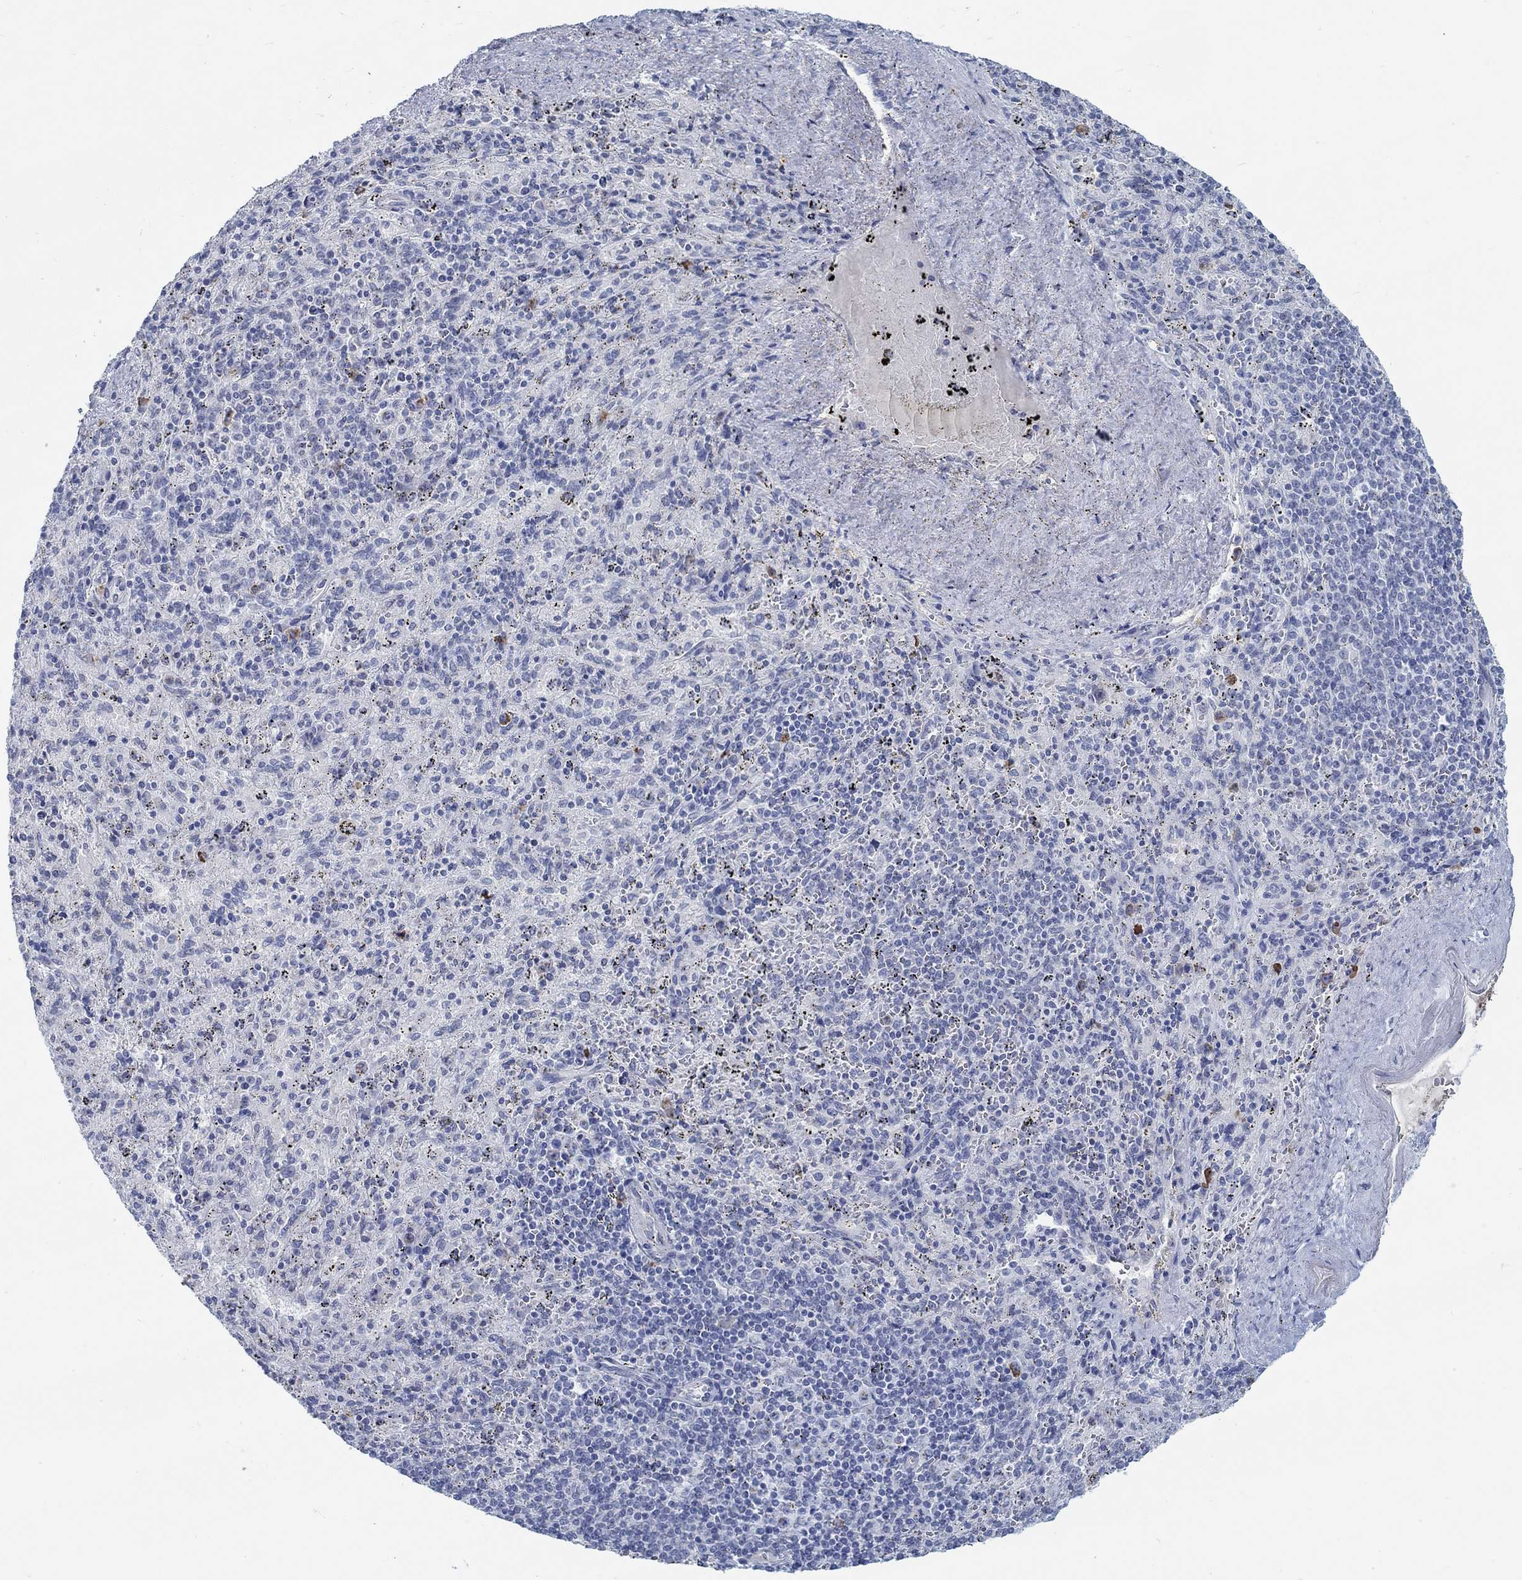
{"staining": {"intensity": "weak", "quantity": "<25%", "location": "cytoplasmic/membranous"}, "tissue": "spleen", "cell_type": "Cells in red pulp", "image_type": "normal", "snomed": [{"axis": "morphology", "description": "Normal tissue, NOS"}, {"axis": "topography", "description": "Spleen"}], "caption": "High magnification brightfield microscopy of normal spleen stained with DAB (3,3'-diaminobenzidine) (brown) and counterstained with hematoxylin (blue): cells in red pulp show no significant positivity. (Brightfield microscopy of DAB immunohistochemistry (IHC) at high magnification).", "gene": "TEKT4", "patient": {"sex": "male", "age": 57}}